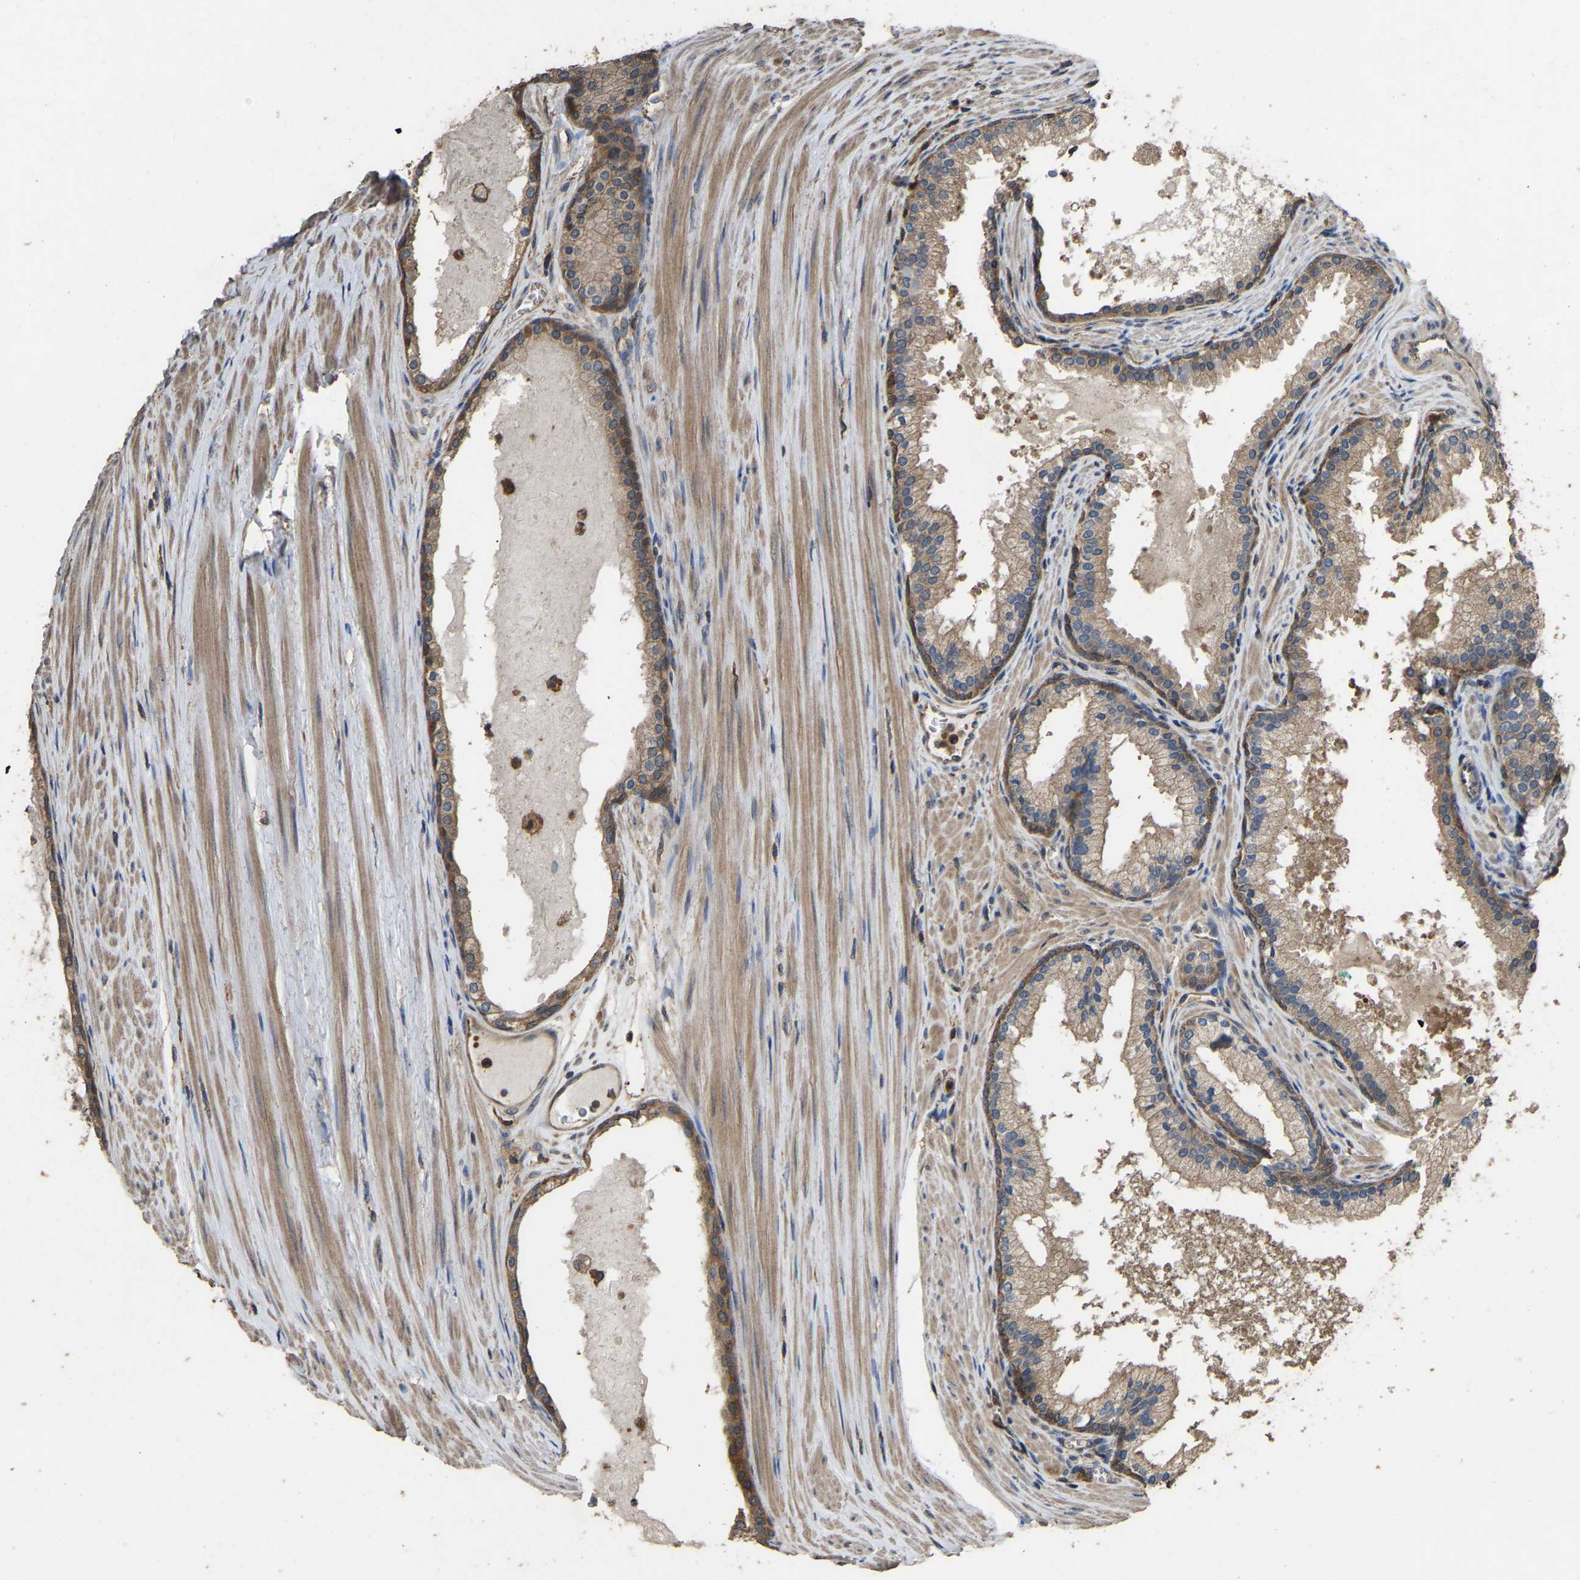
{"staining": {"intensity": "moderate", "quantity": ">75%", "location": "cytoplasmic/membranous"}, "tissue": "prostate cancer", "cell_type": "Tumor cells", "image_type": "cancer", "snomed": [{"axis": "morphology", "description": "Adenocarcinoma, Low grade"}, {"axis": "topography", "description": "Prostate"}], "caption": "Immunohistochemical staining of human prostate cancer shows medium levels of moderate cytoplasmic/membranous positivity in approximately >75% of tumor cells.", "gene": "FHIT", "patient": {"sex": "male", "age": 70}}